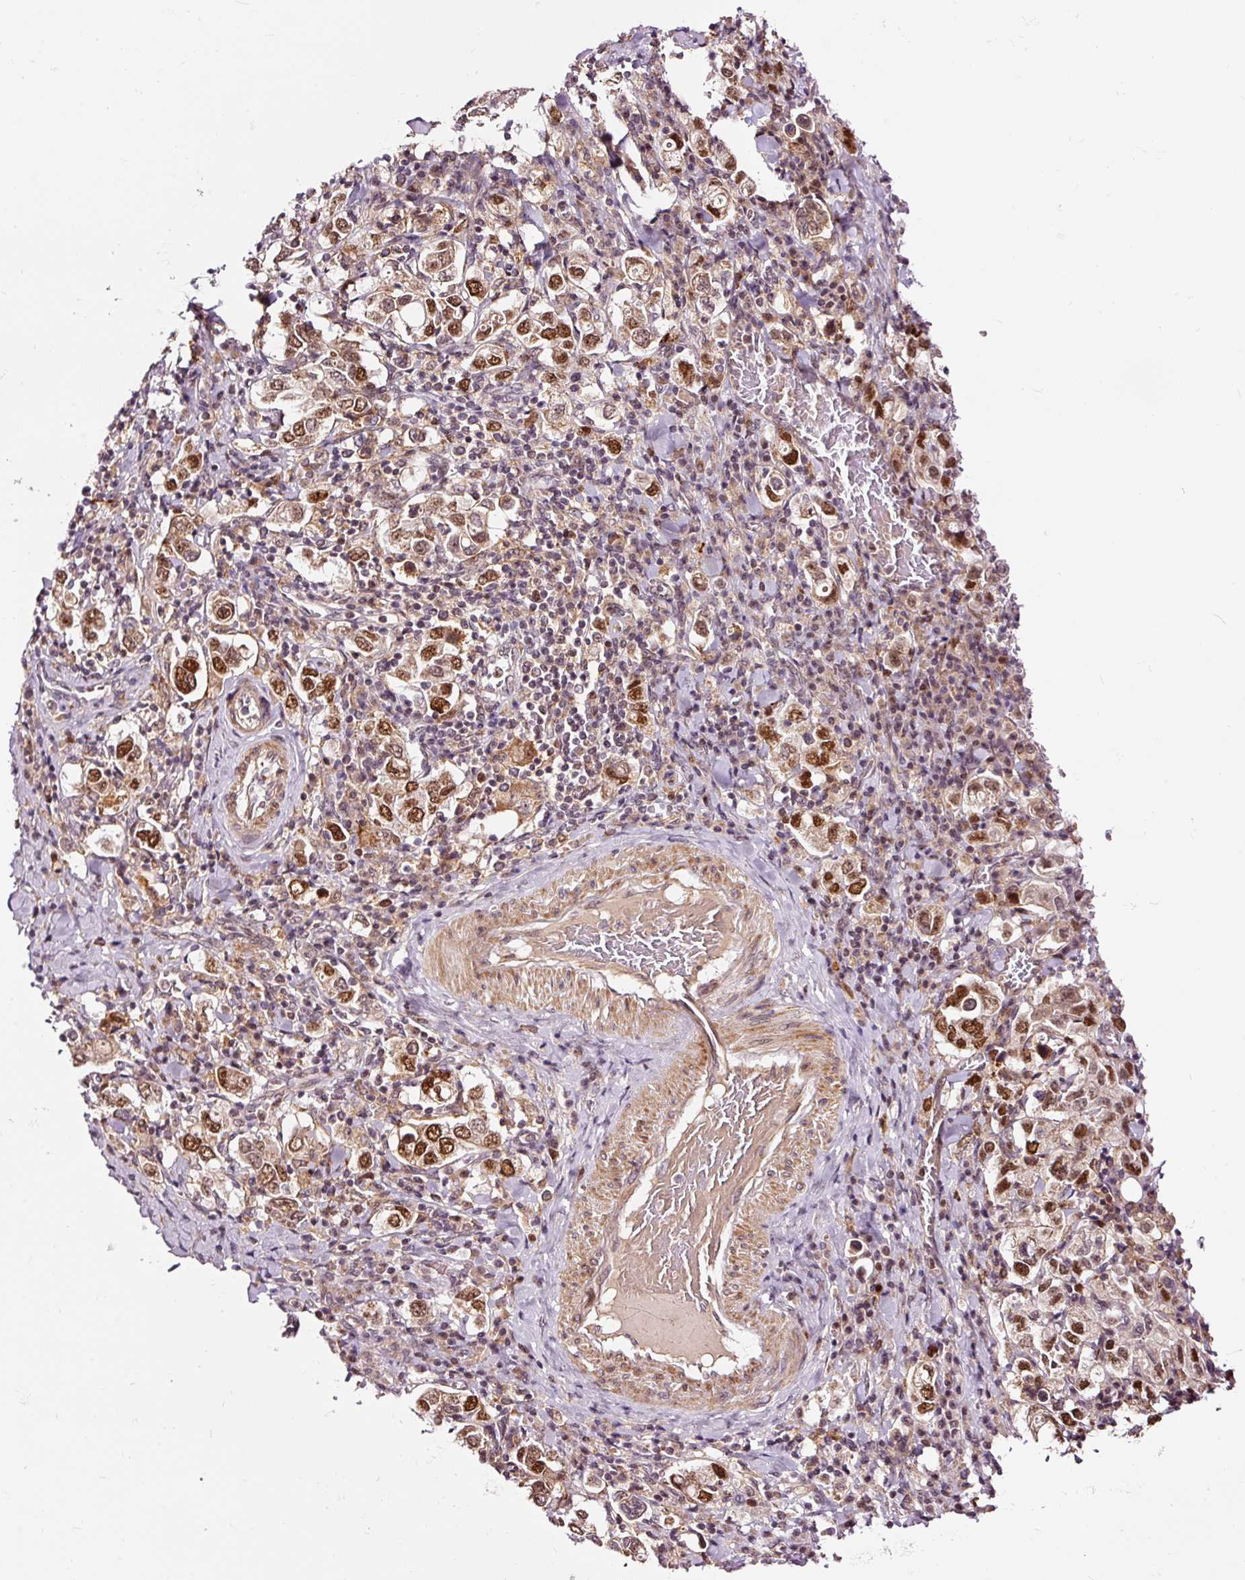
{"staining": {"intensity": "moderate", "quantity": ">75%", "location": "cytoplasmic/membranous,nuclear"}, "tissue": "stomach cancer", "cell_type": "Tumor cells", "image_type": "cancer", "snomed": [{"axis": "morphology", "description": "Adenocarcinoma, NOS"}, {"axis": "topography", "description": "Stomach, upper"}], "caption": "This image displays immunohistochemistry staining of human stomach cancer, with medium moderate cytoplasmic/membranous and nuclear expression in approximately >75% of tumor cells.", "gene": "RFC4", "patient": {"sex": "male", "age": 62}}